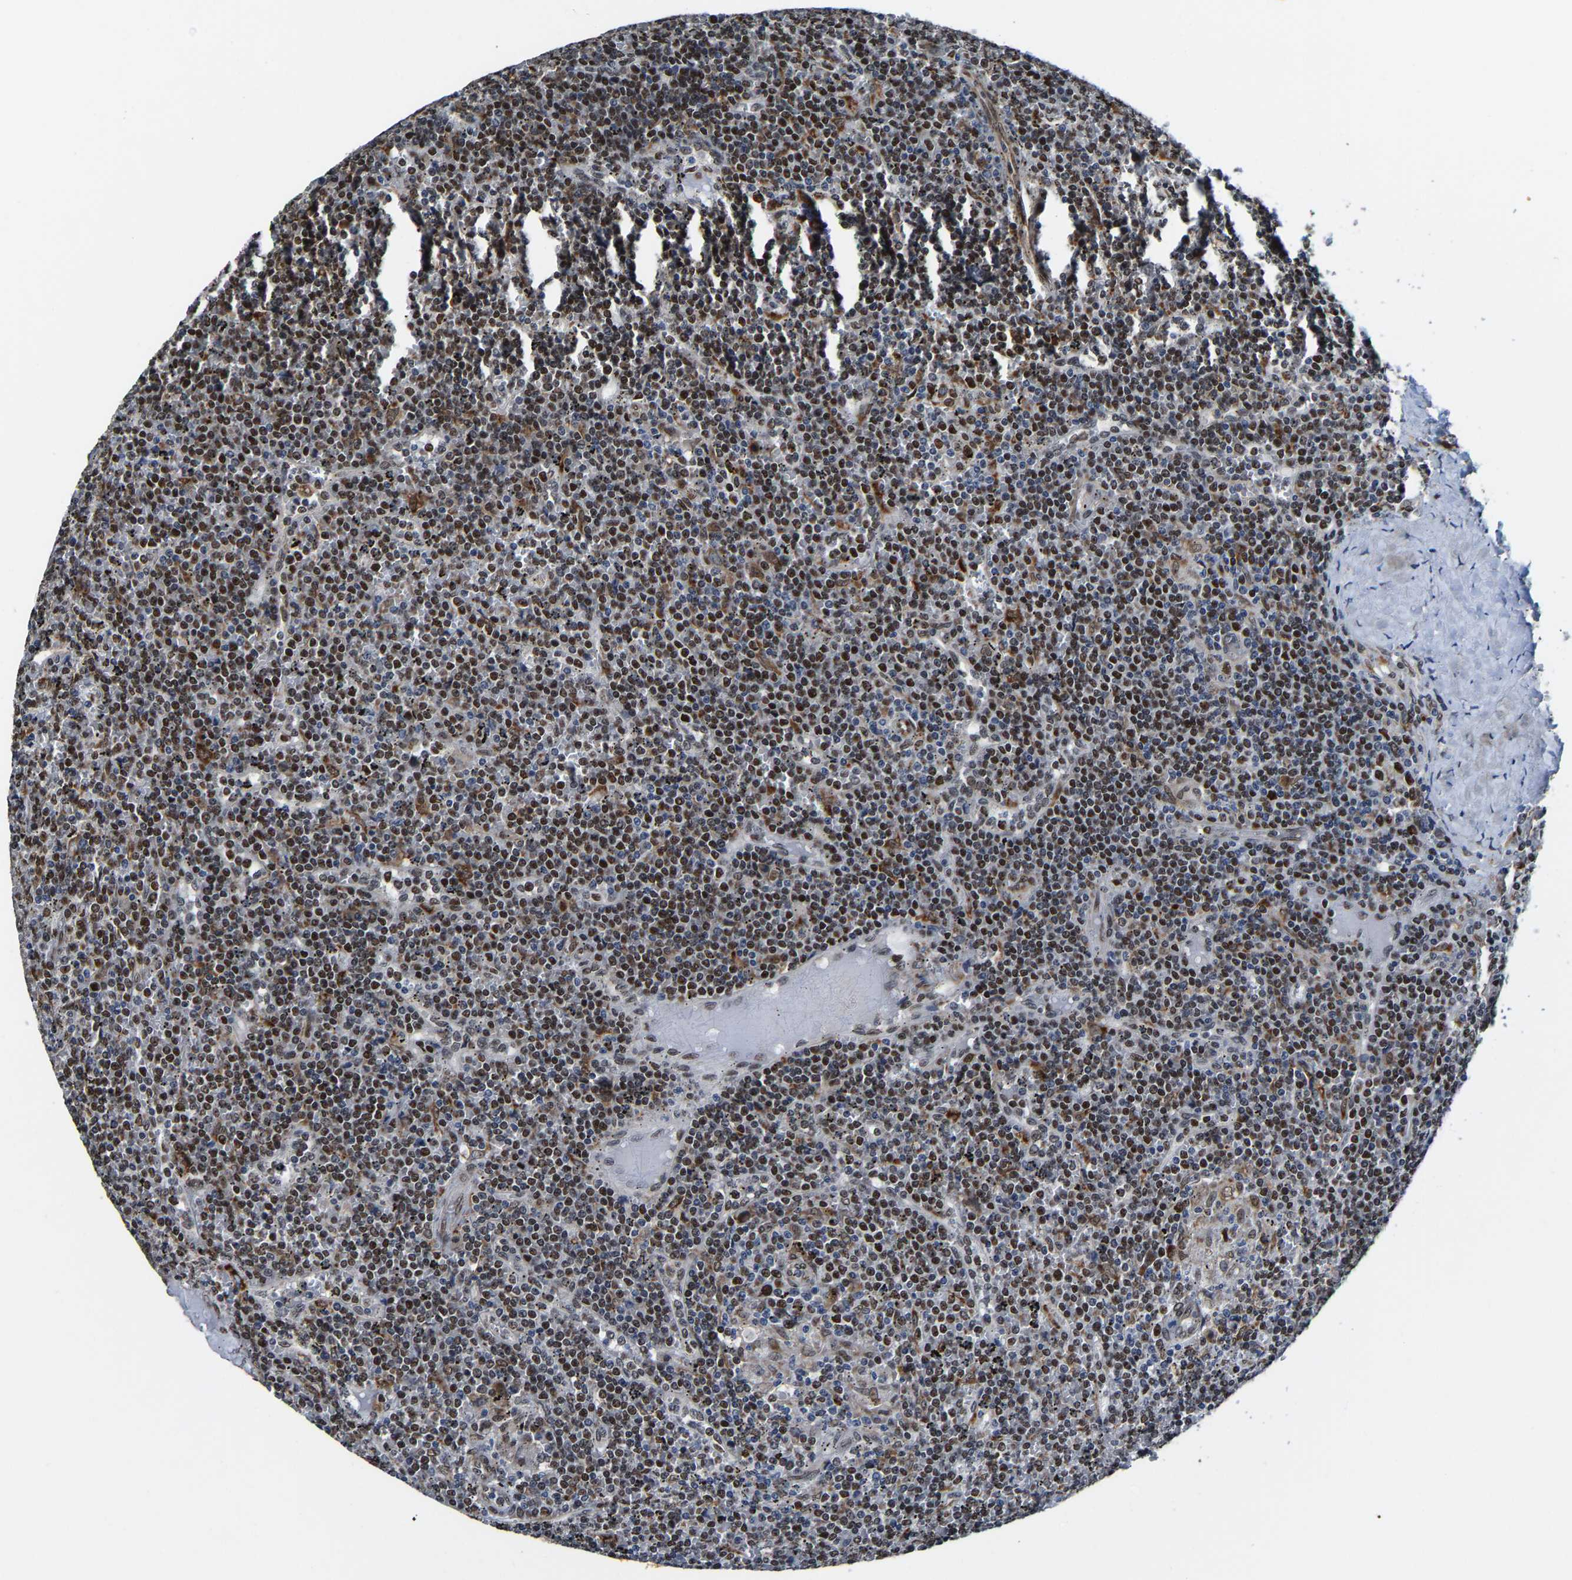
{"staining": {"intensity": "strong", "quantity": "25%-75%", "location": "cytoplasmic/membranous"}, "tissue": "lymphoma", "cell_type": "Tumor cells", "image_type": "cancer", "snomed": [{"axis": "morphology", "description": "Malignant lymphoma, non-Hodgkin's type, Low grade"}, {"axis": "topography", "description": "Spleen"}], "caption": "A high-resolution histopathology image shows immunohistochemistry (IHC) staining of lymphoma, which exhibits strong cytoplasmic/membranous positivity in about 25%-75% of tumor cells.", "gene": "METTL1", "patient": {"sex": "female", "age": 19}}